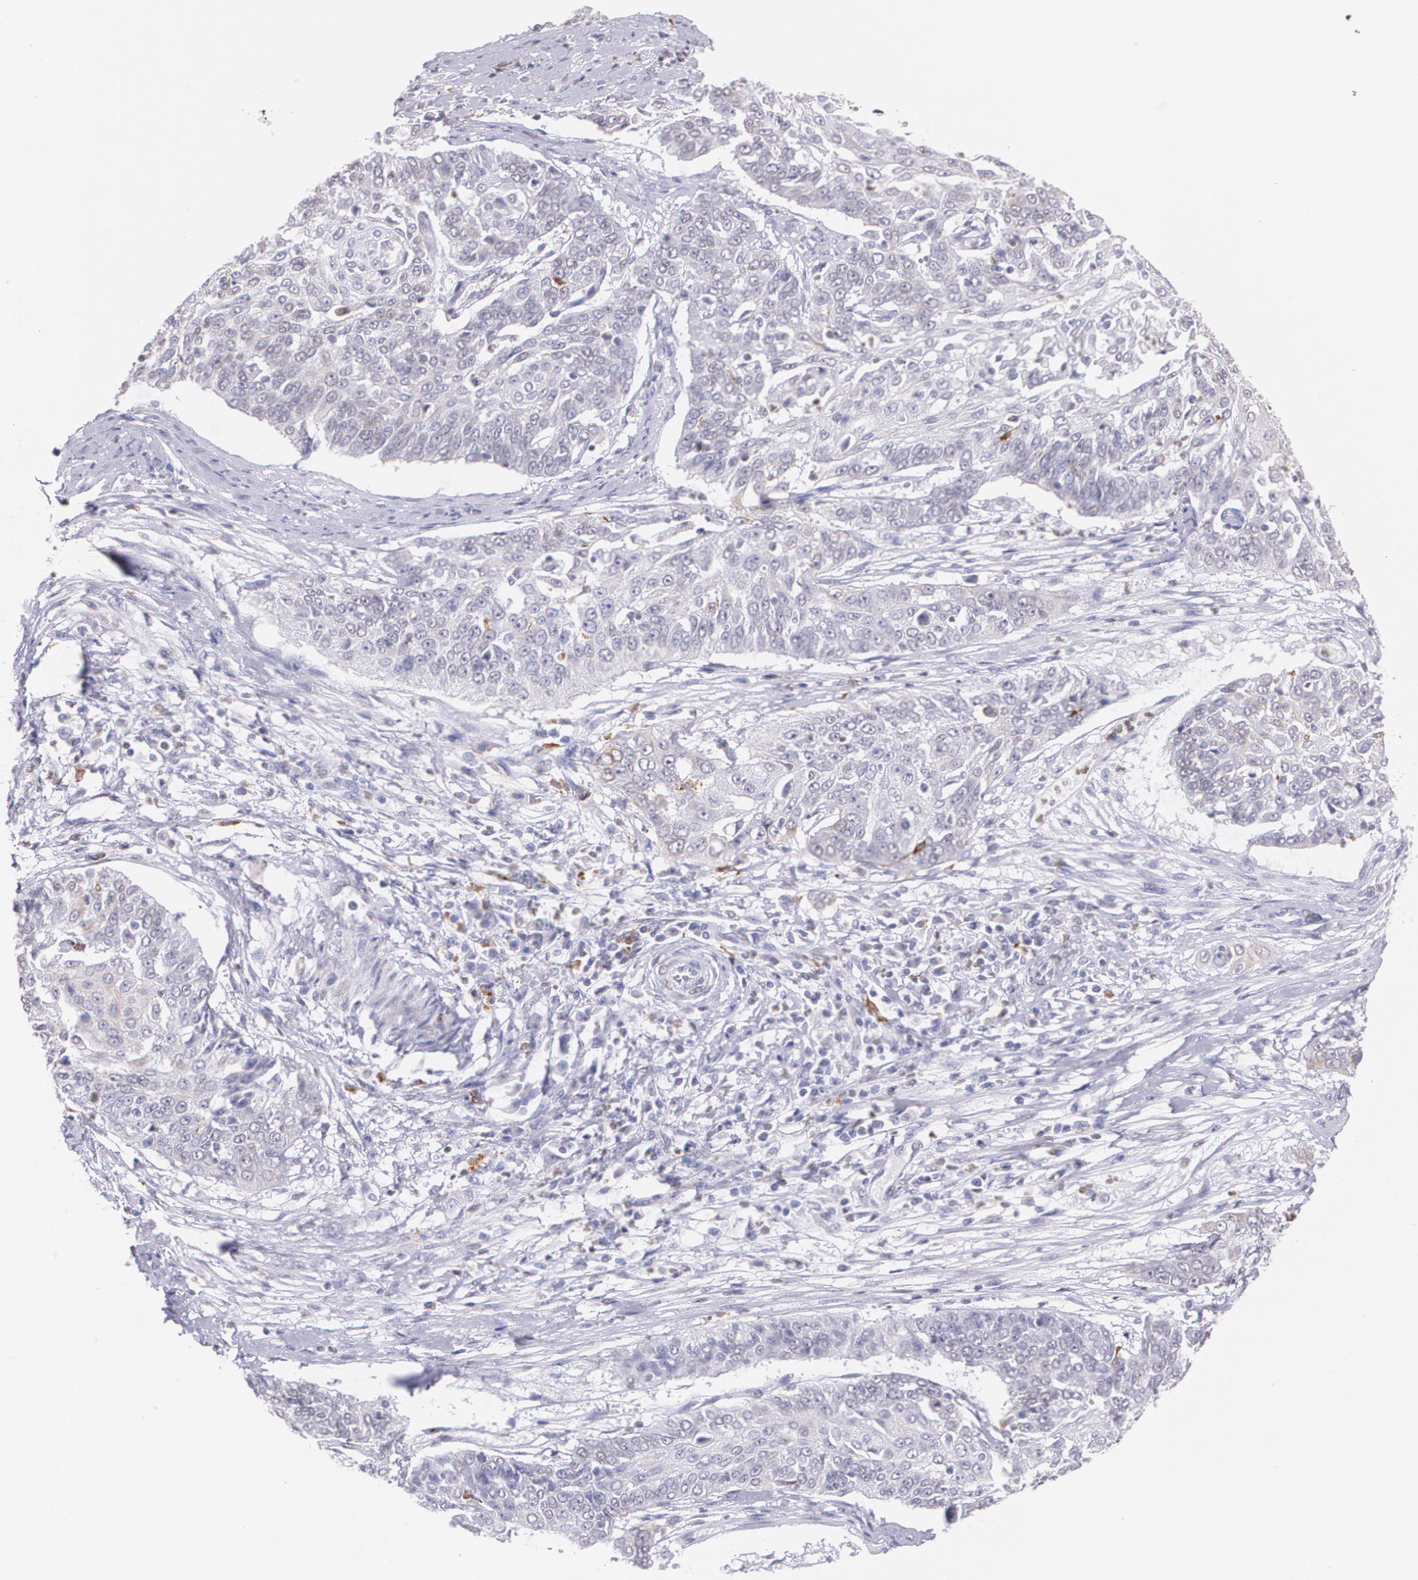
{"staining": {"intensity": "negative", "quantity": "none", "location": "none"}, "tissue": "cervical cancer", "cell_type": "Tumor cells", "image_type": "cancer", "snomed": [{"axis": "morphology", "description": "Squamous cell carcinoma, NOS"}, {"axis": "topography", "description": "Cervix"}], "caption": "Tumor cells are negative for protein expression in human cervical squamous cell carcinoma. (IHC, brightfield microscopy, high magnification).", "gene": "RTN1", "patient": {"sex": "female", "age": 64}}